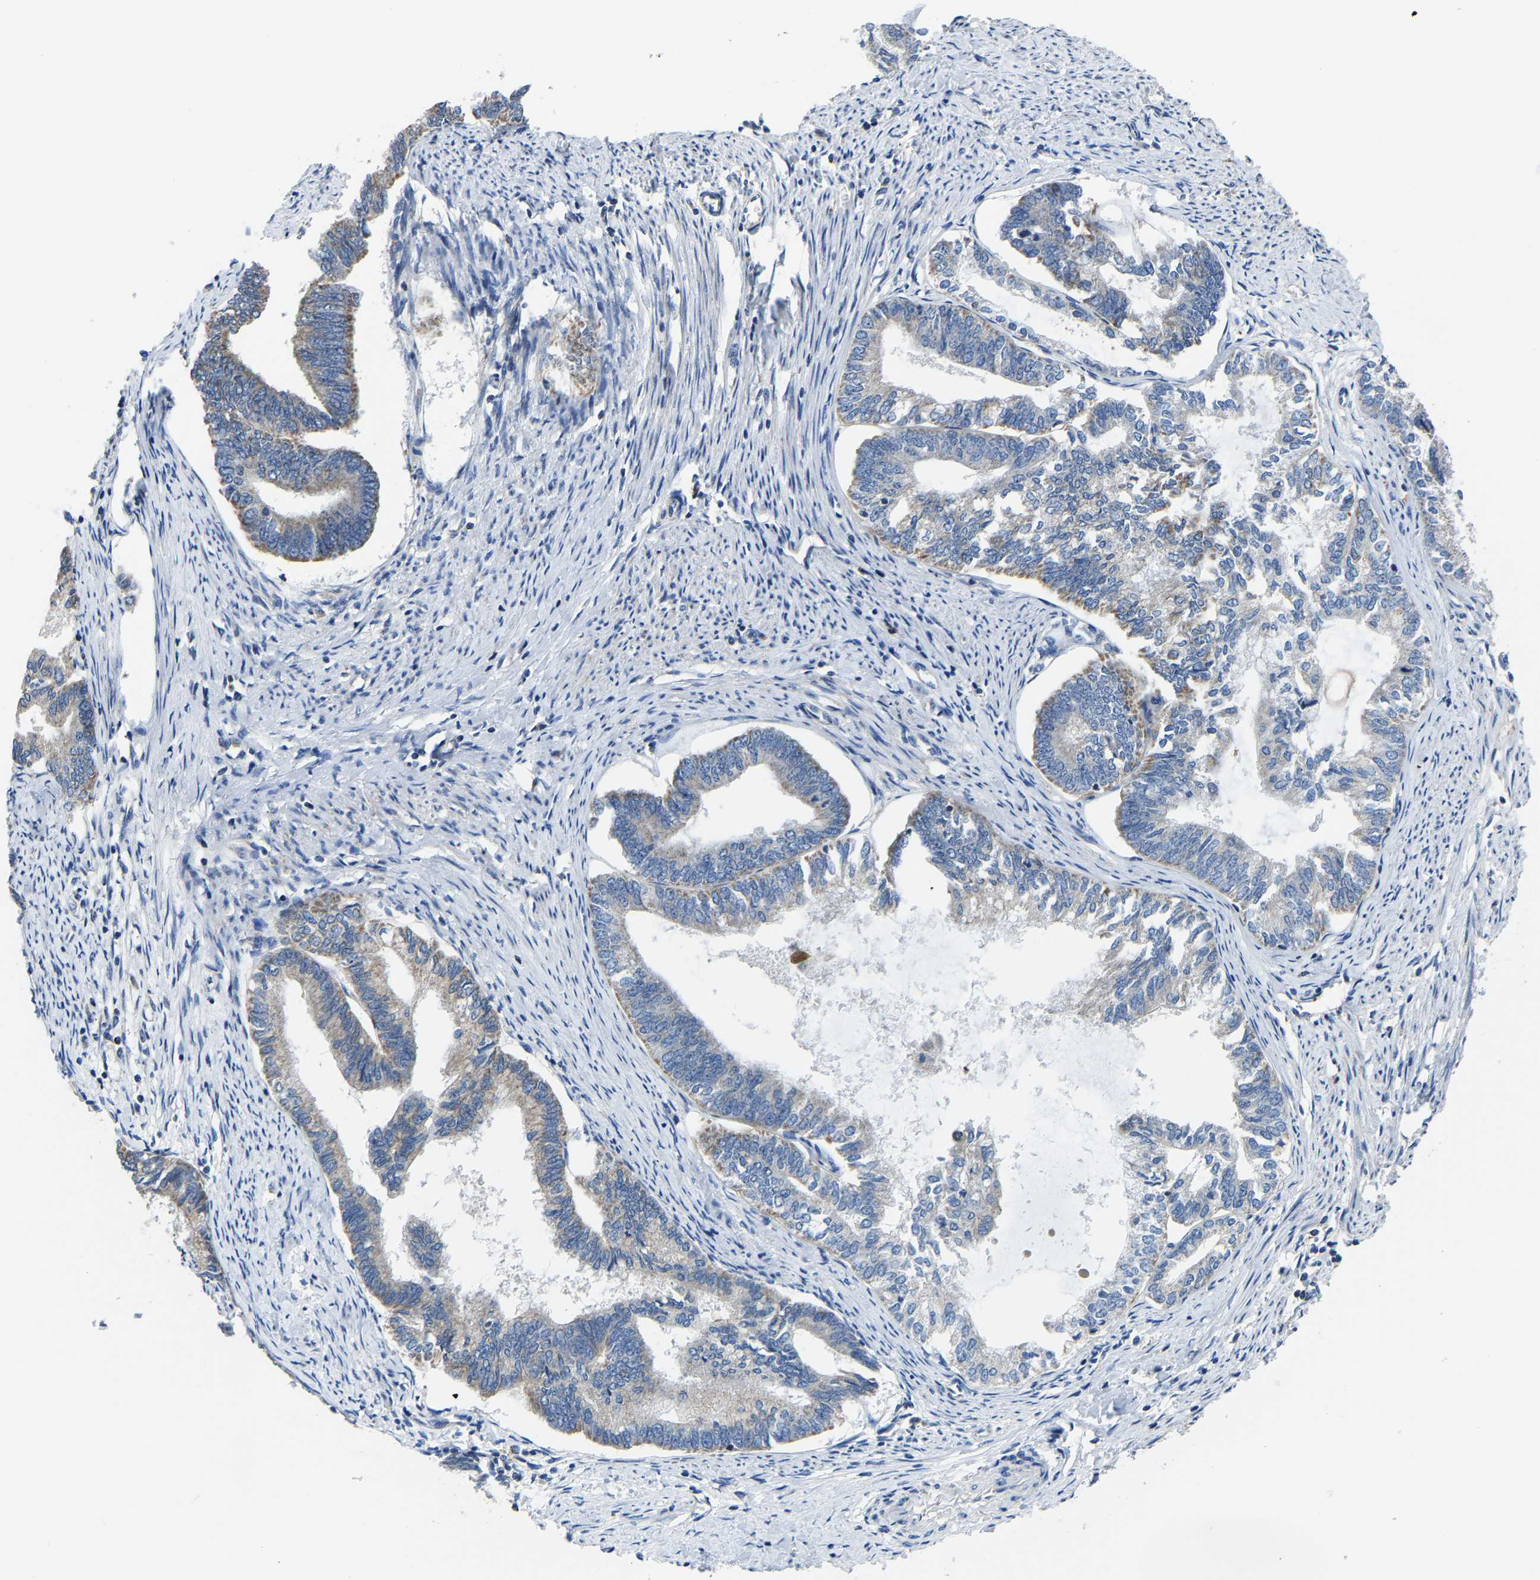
{"staining": {"intensity": "weak", "quantity": "<25%", "location": "cytoplasmic/membranous"}, "tissue": "endometrial cancer", "cell_type": "Tumor cells", "image_type": "cancer", "snomed": [{"axis": "morphology", "description": "Adenocarcinoma, NOS"}, {"axis": "topography", "description": "Endometrium"}], "caption": "This is an immunohistochemistry (IHC) image of endometrial cancer (adenocarcinoma). There is no staining in tumor cells.", "gene": "AGK", "patient": {"sex": "female", "age": 86}}